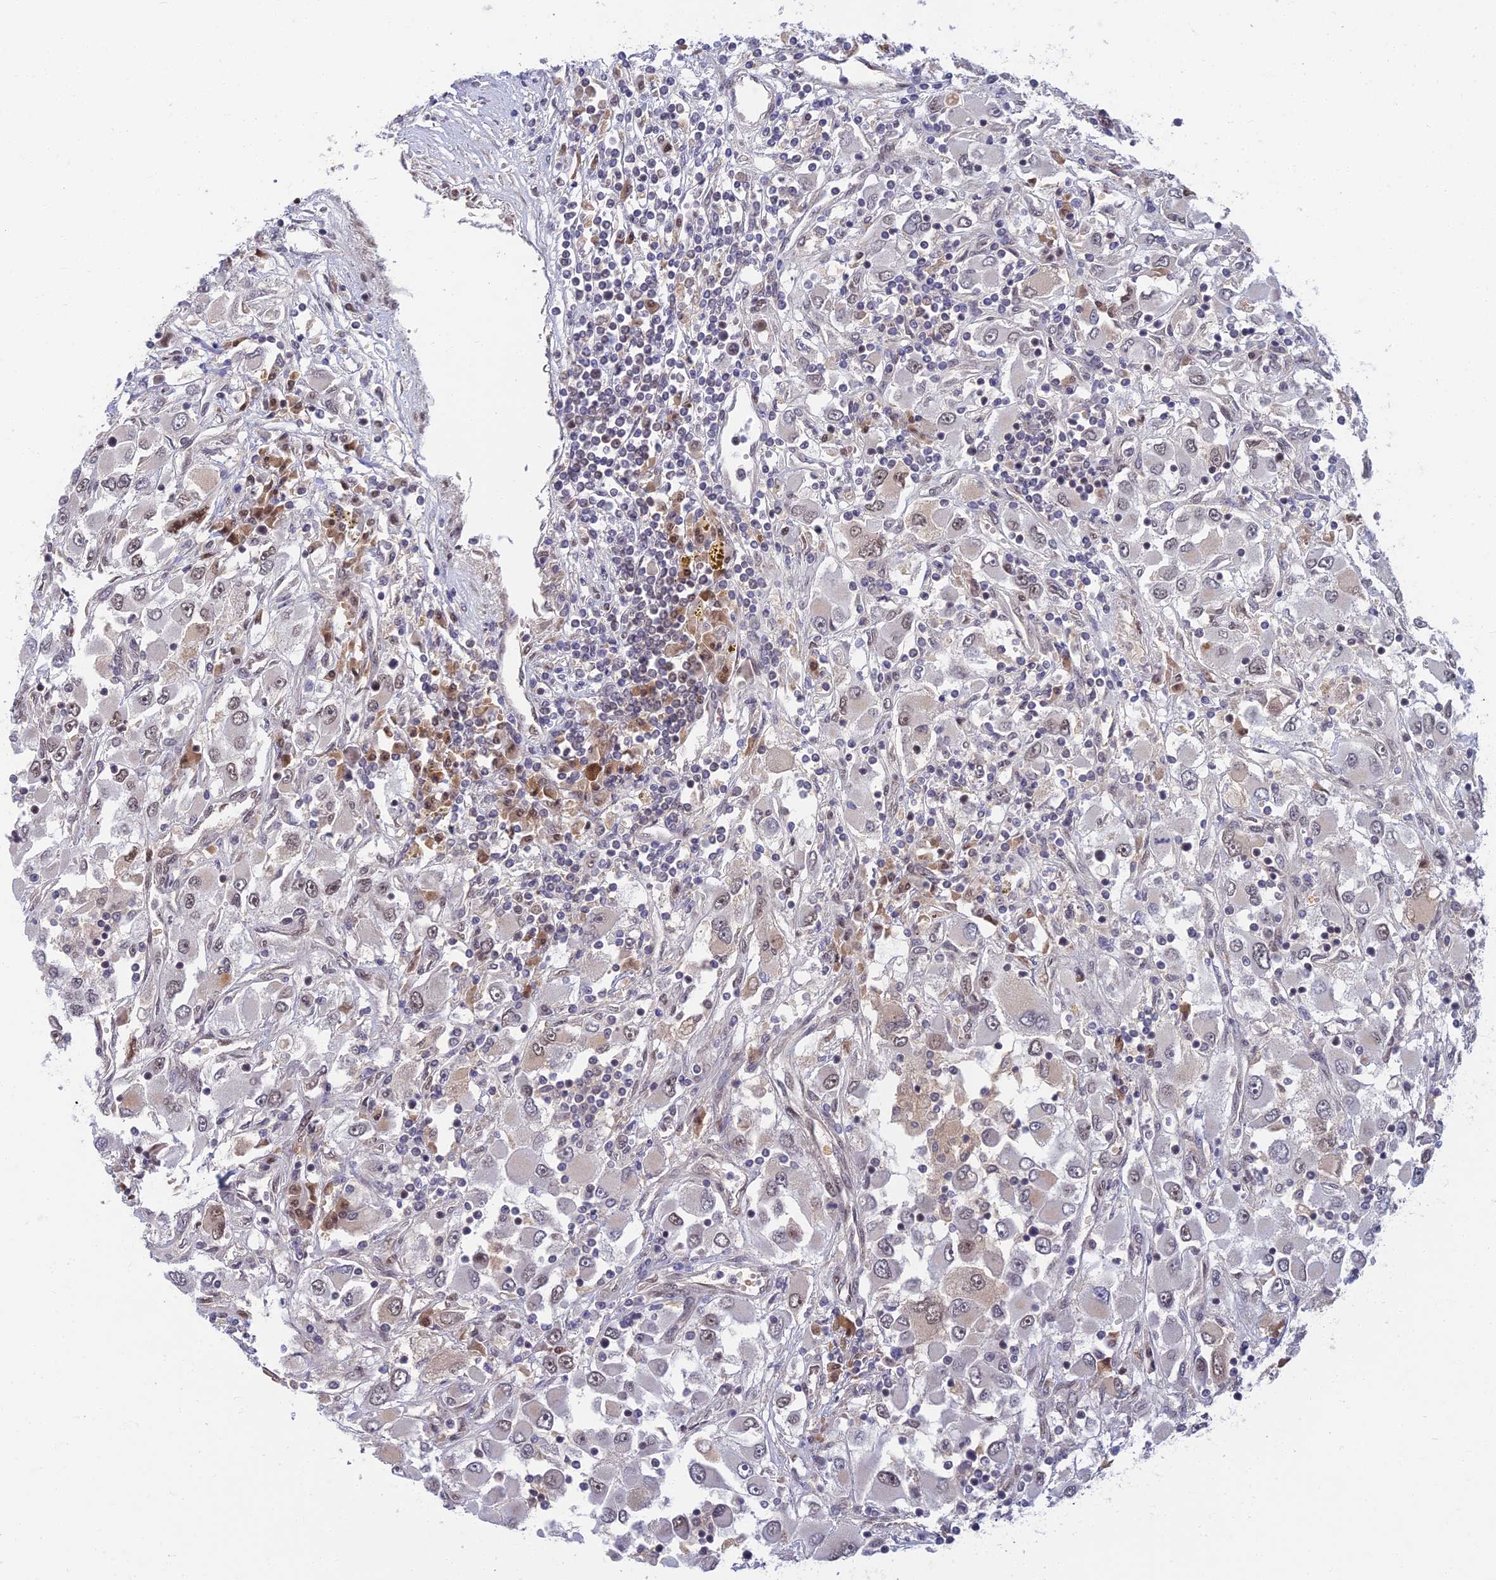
{"staining": {"intensity": "weak", "quantity": "<25%", "location": "nuclear"}, "tissue": "renal cancer", "cell_type": "Tumor cells", "image_type": "cancer", "snomed": [{"axis": "morphology", "description": "Adenocarcinoma, NOS"}, {"axis": "topography", "description": "Kidney"}], "caption": "Immunohistochemistry micrograph of neoplastic tissue: human adenocarcinoma (renal) stained with DAB demonstrates no significant protein positivity in tumor cells.", "gene": "TCEA2", "patient": {"sex": "female", "age": 52}}